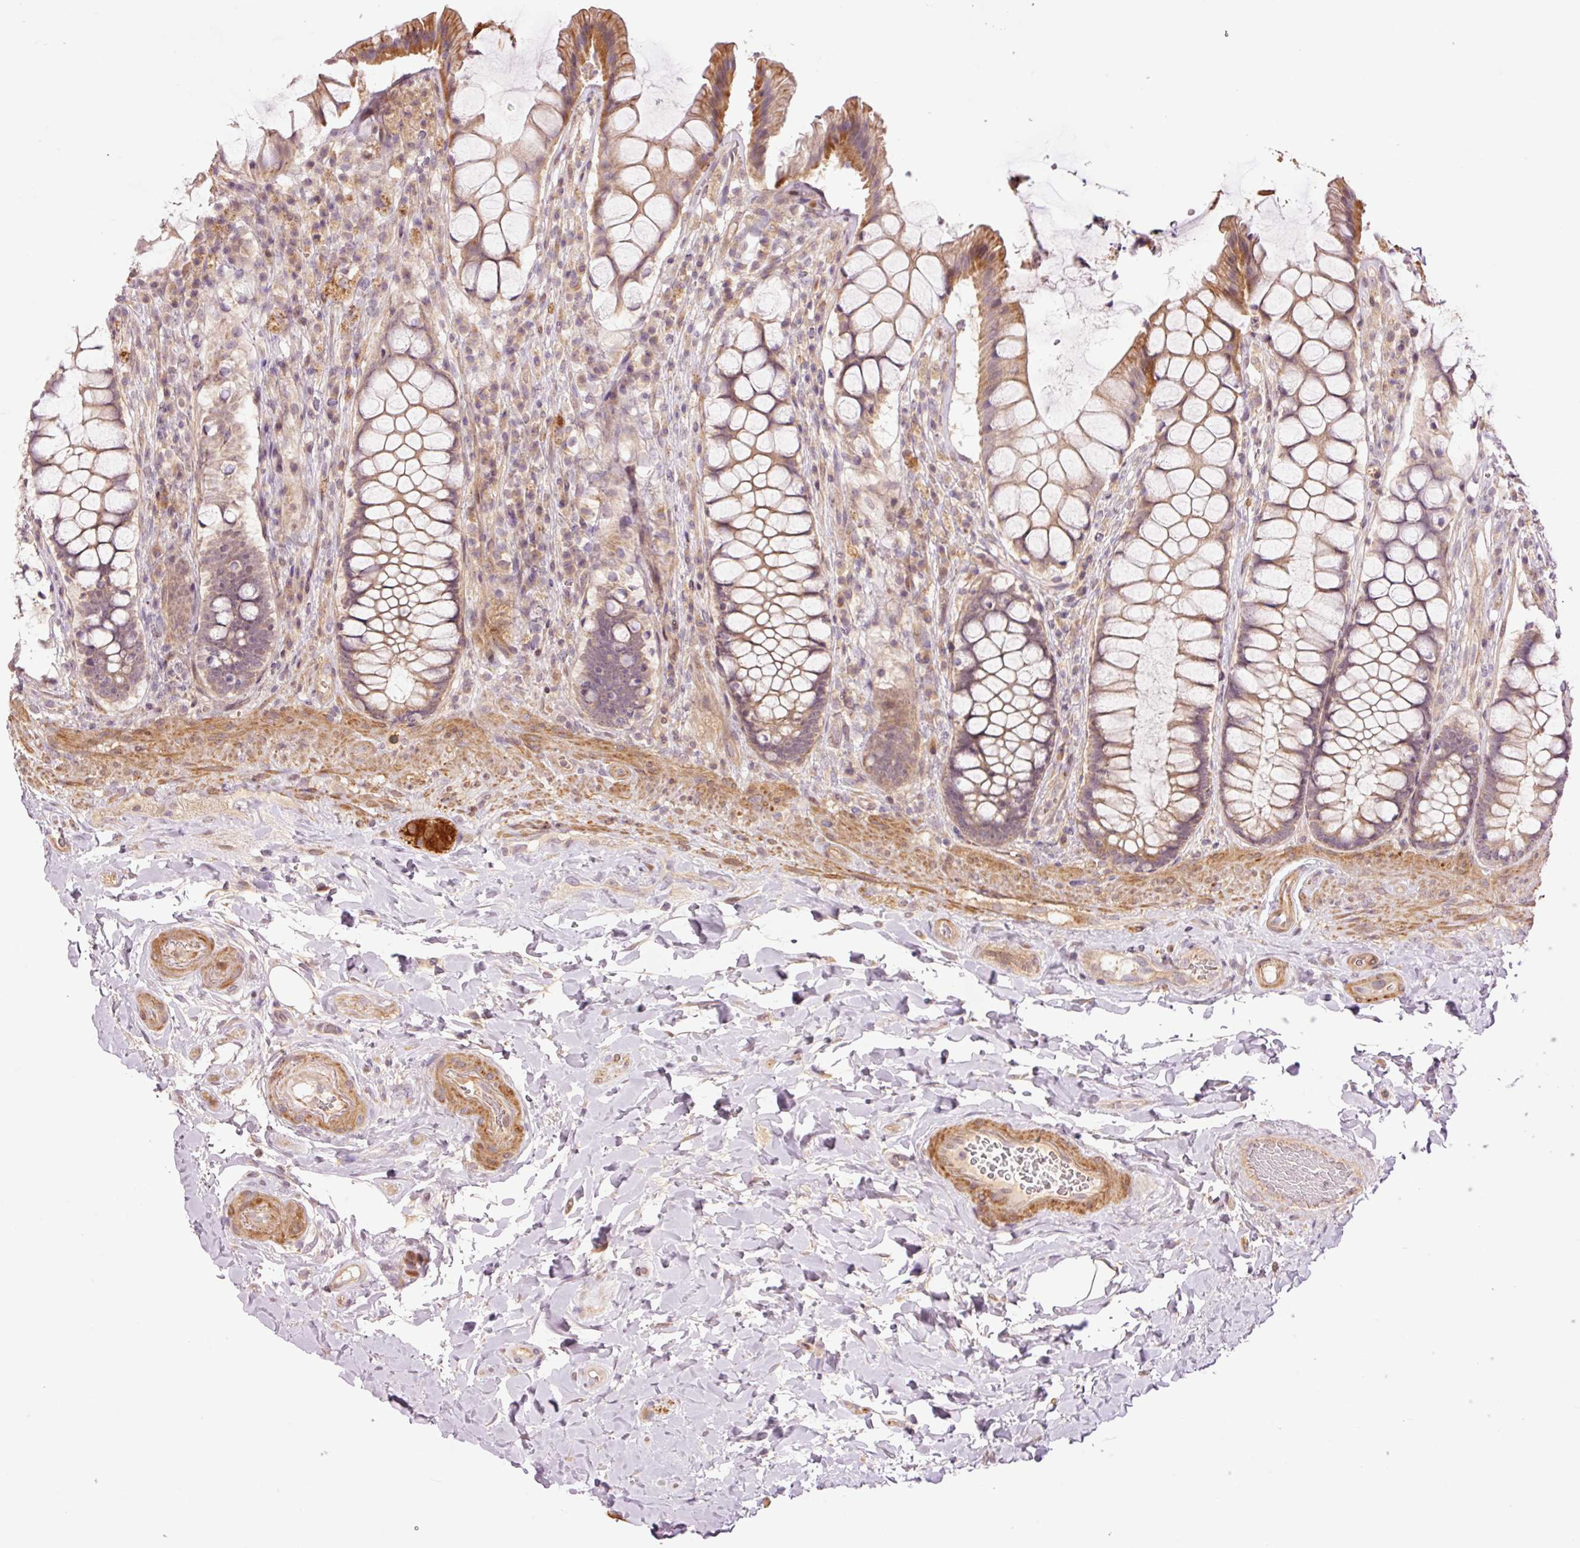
{"staining": {"intensity": "moderate", "quantity": "25%-75%", "location": "cytoplasmic/membranous"}, "tissue": "rectum", "cell_type": "Glandular cells", "image_type": "normal", "snomed": [{"axis": "morphology", "description": "Normal tissue, NOS"}, {"axis": "topography", "description": "Rectum"}], "caption": "DAB immunohistochemical staining of unremarkable human rectum exhibits moderate cytoplasmic/membranous protein staining in about 25%-75% of glandular cells.", "gene": "SLC29A3", "patient": {"sex": "female", "age": 58}}